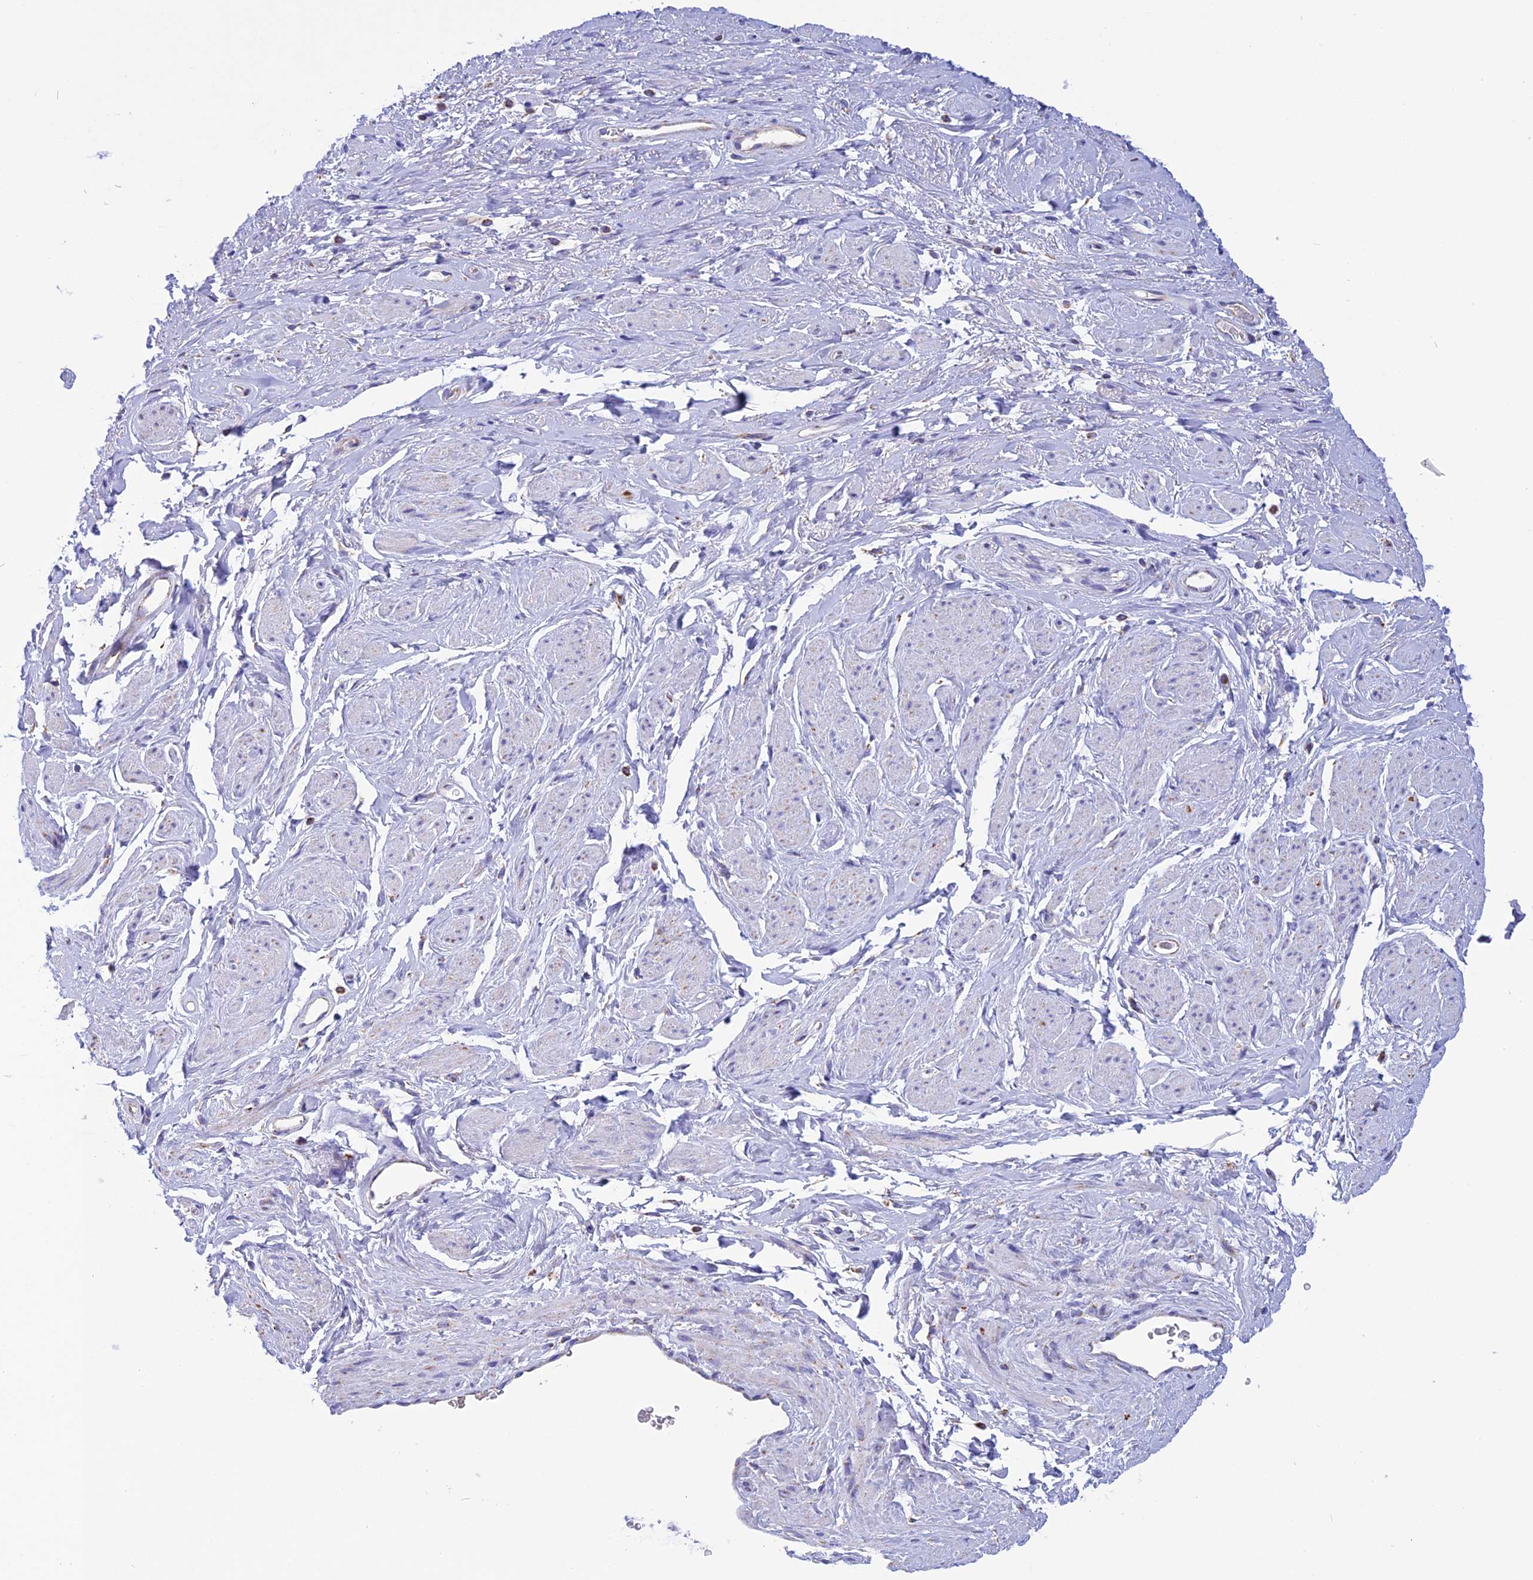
{"staining": {"intensity": "negative", "quantity": "none", "location": "none"}, "tissue": "adipose tissue", "cell_type": "Adipocytes", "image_type": "normal", "snomed": [{"axis": "morphology", "description": "Normal tissue, NOS"}, {"axis": "morphology", "description": "Adenocarcinoma, NOS"}, {"axis": "topography", "description": "Rectum"}, {"axis": "topography", "description": "Vagina"}, {"axis": "topography", "description": "Peripheral nerve tissue"}], "caption": "Protein analysis of normal adipose tissue reveals no significant positivity in adipocytes.", "gene": "KCNG1", "patient": {"sex": "female", "age": 71}}